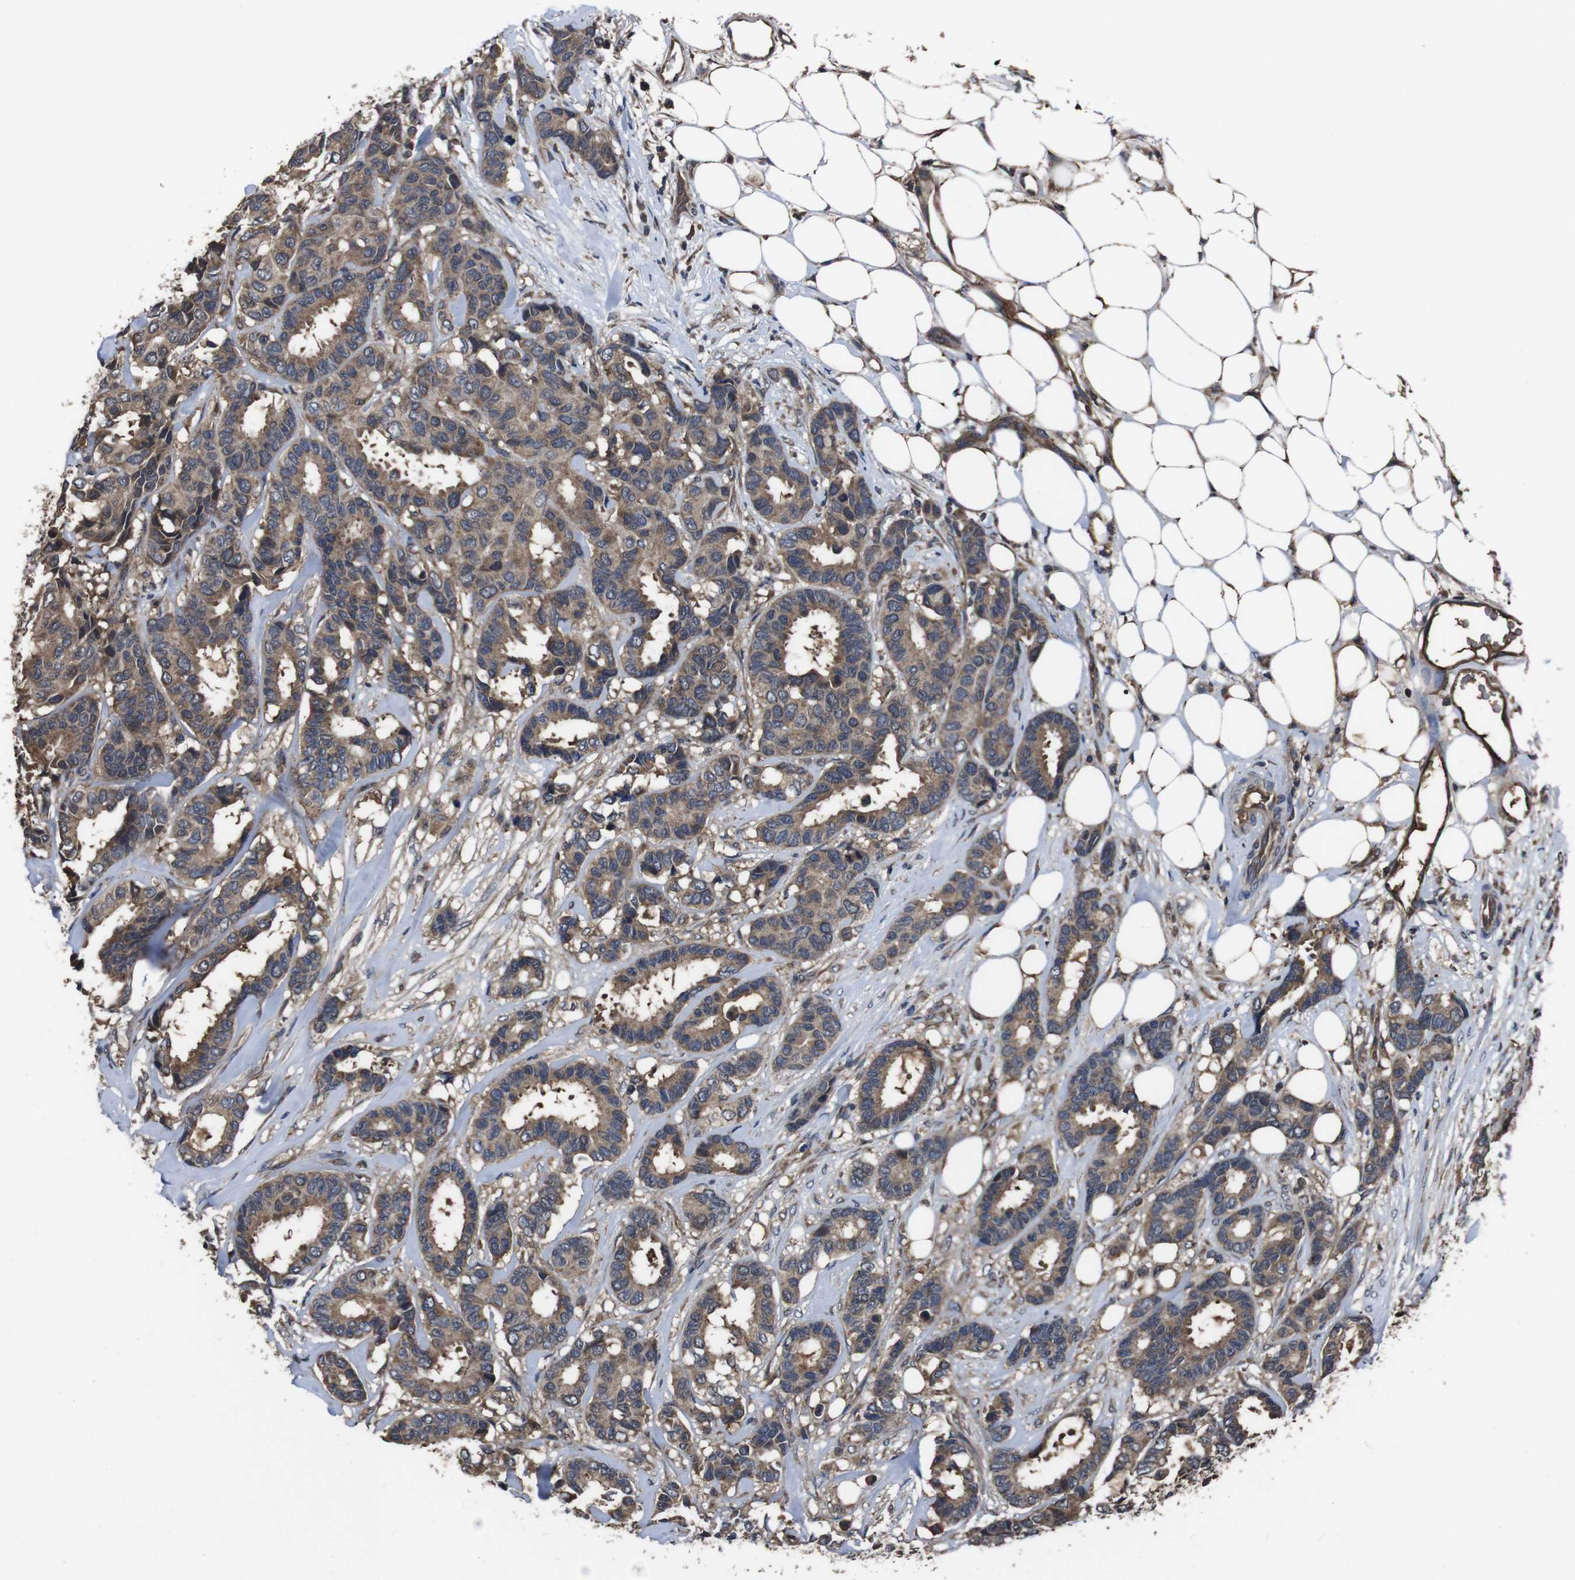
{"staining": {"intensity": "weak", "quantity": ">75%", "location": "cytoplasmic/membranous"}, "tissue": "breast cancer", "cell_type": "Tumor cells", "image_type": "cancer", "snomed": [{"axis": "morphology", "description": "Duct carcinoma"}, {"axis": "topography", "description": "Breast"}], "caption": "Immunohistochemical staining of human intraductal carcinoma (breast) displays weak cytoplasmic/membranous protein expression in approximately >75% of tumor cells.", "gene": "CXCL11", "patient": {"sex": "female", "age": 87}}